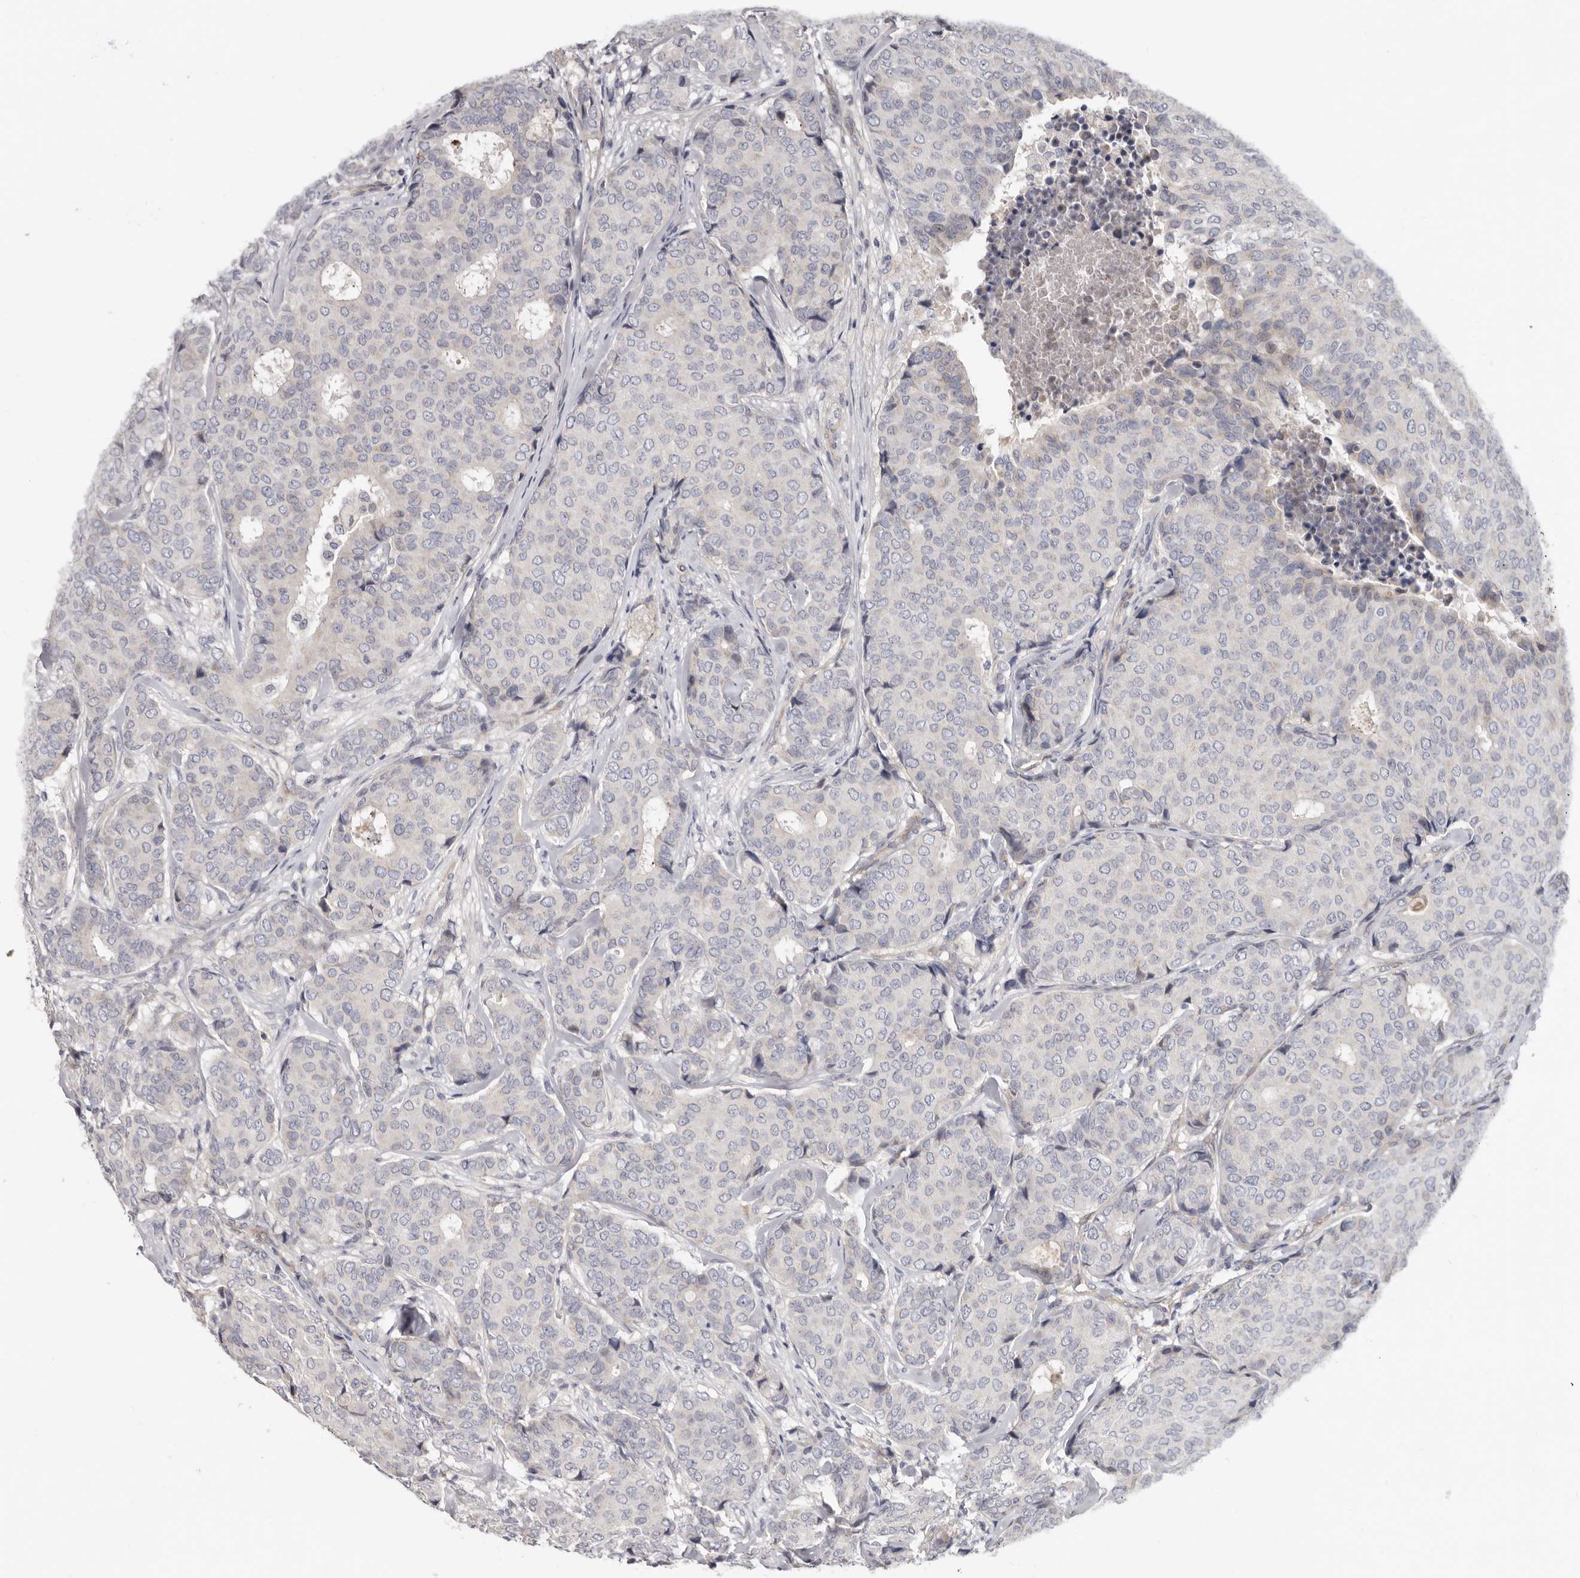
{"staining": {"intensity": "negative", "quantity": "none", "location": "none"}, "tissue": "breast cancer", "cell_type": "Tumor cells", "image_type": "cancer", "snomed": [{"axis": "morphology", "description": "Duct carcinoma"}, {"axis": "topography", "description": "Breast"}], "caption": "Human breast cancer stained for a protein using immunohistochemistry exhibits no staining in tumor cells.", "gene": "SPTA1", "patient": {"sex": "female", "age": 75}}